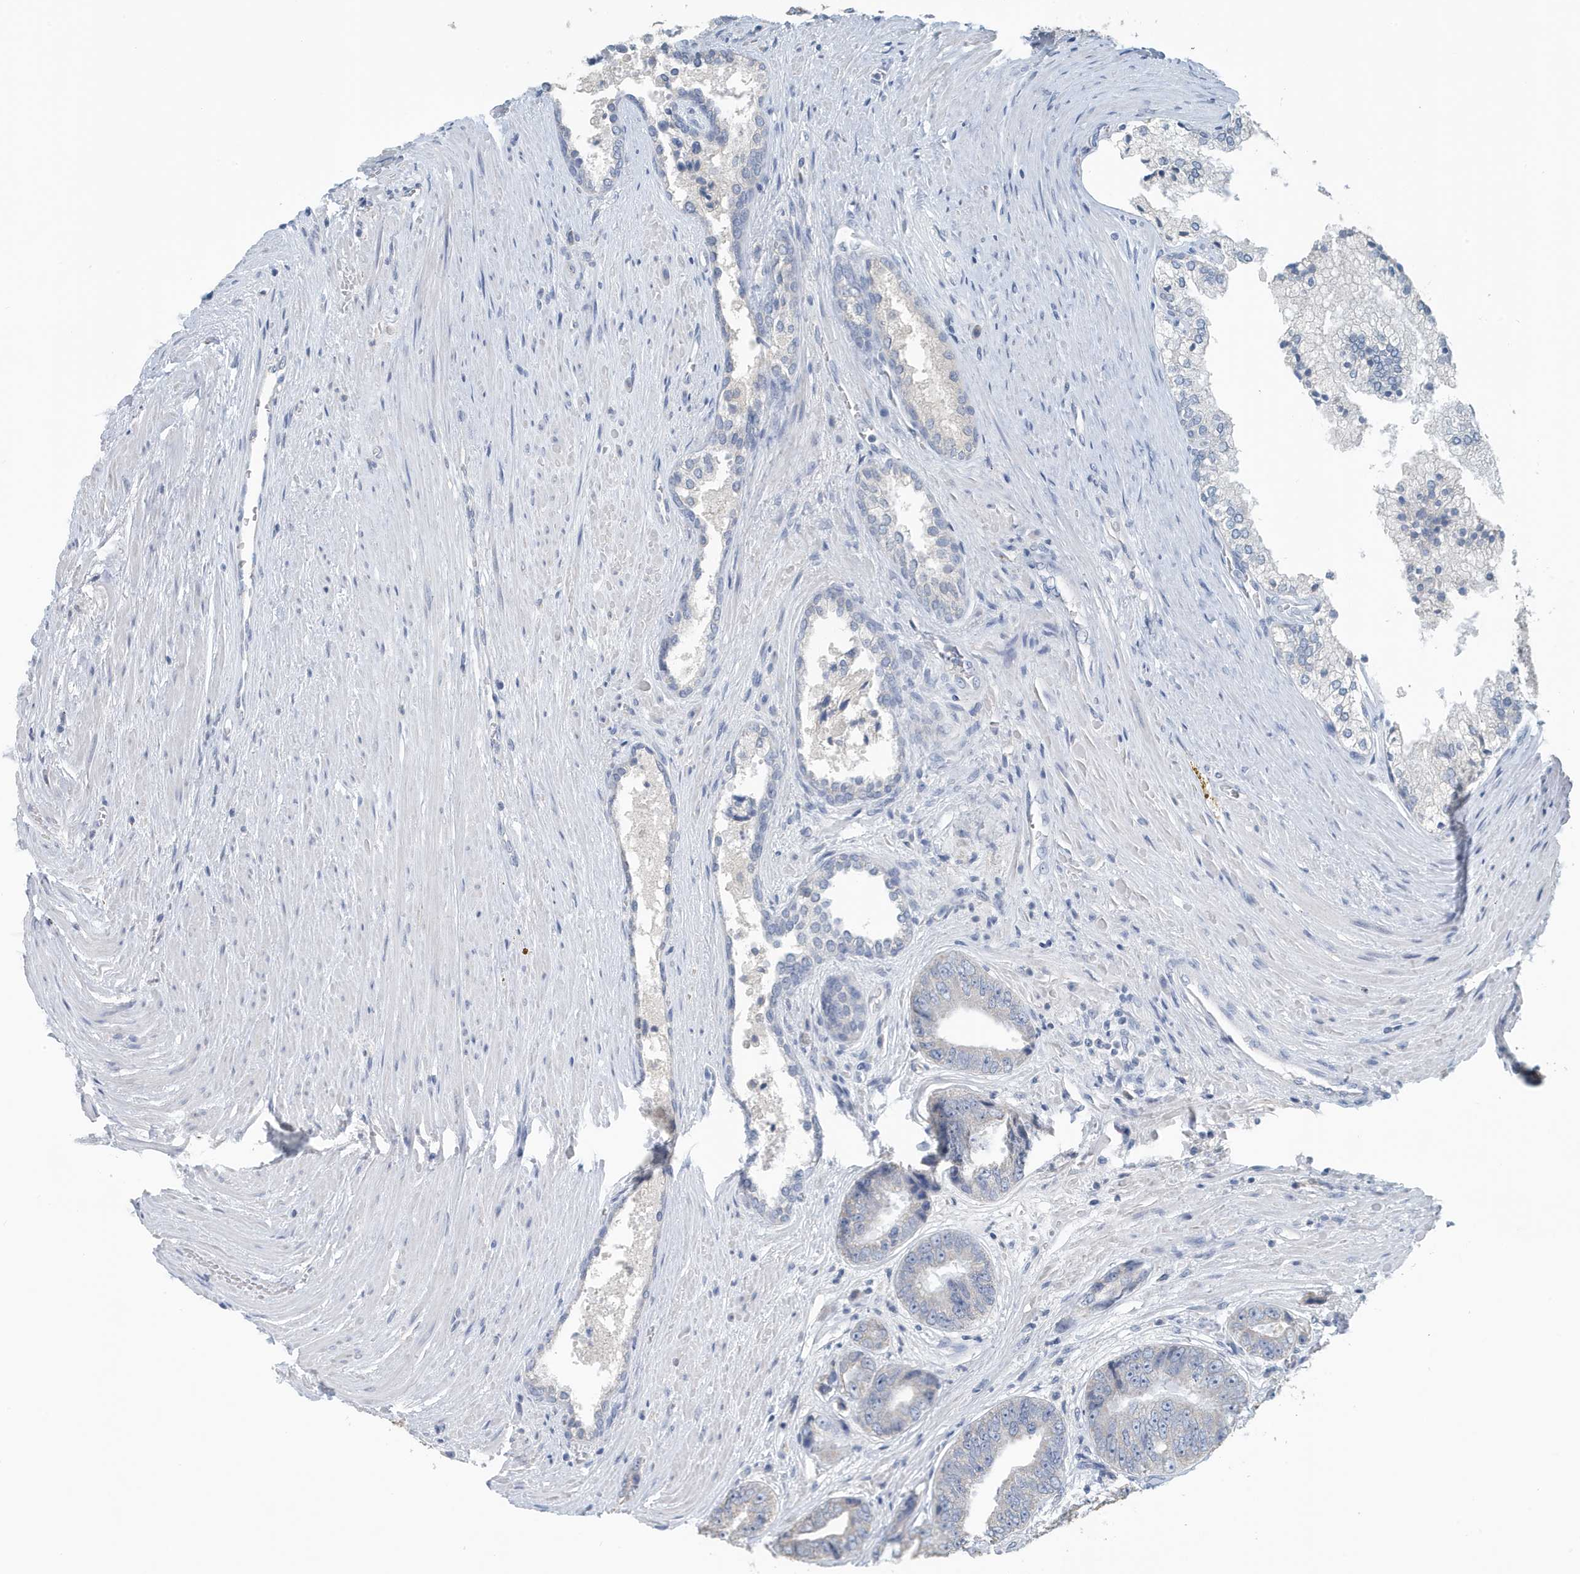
{"staining": {"intensity": "negative", "quantity": "none", "location": "none"}, "tissue": "prostate cancer", "cell_type": "Tumor cells", "image_type": "cancer", "snomed": [{"axis": "morphology", "description": "Adenocarcinoma, High grade"}, {"axis": "topography", "description": "Prostate"}], "caption": "Immunohistochemistry of human high-grade adenocarcinoma (prostate) displays no positivity in tumor cells. (DAB (3,3'-diaminobenzidine) IHC, high magnification).", "gene": "UGT2B4", "patient": {"sex": "male", "age": 61}}